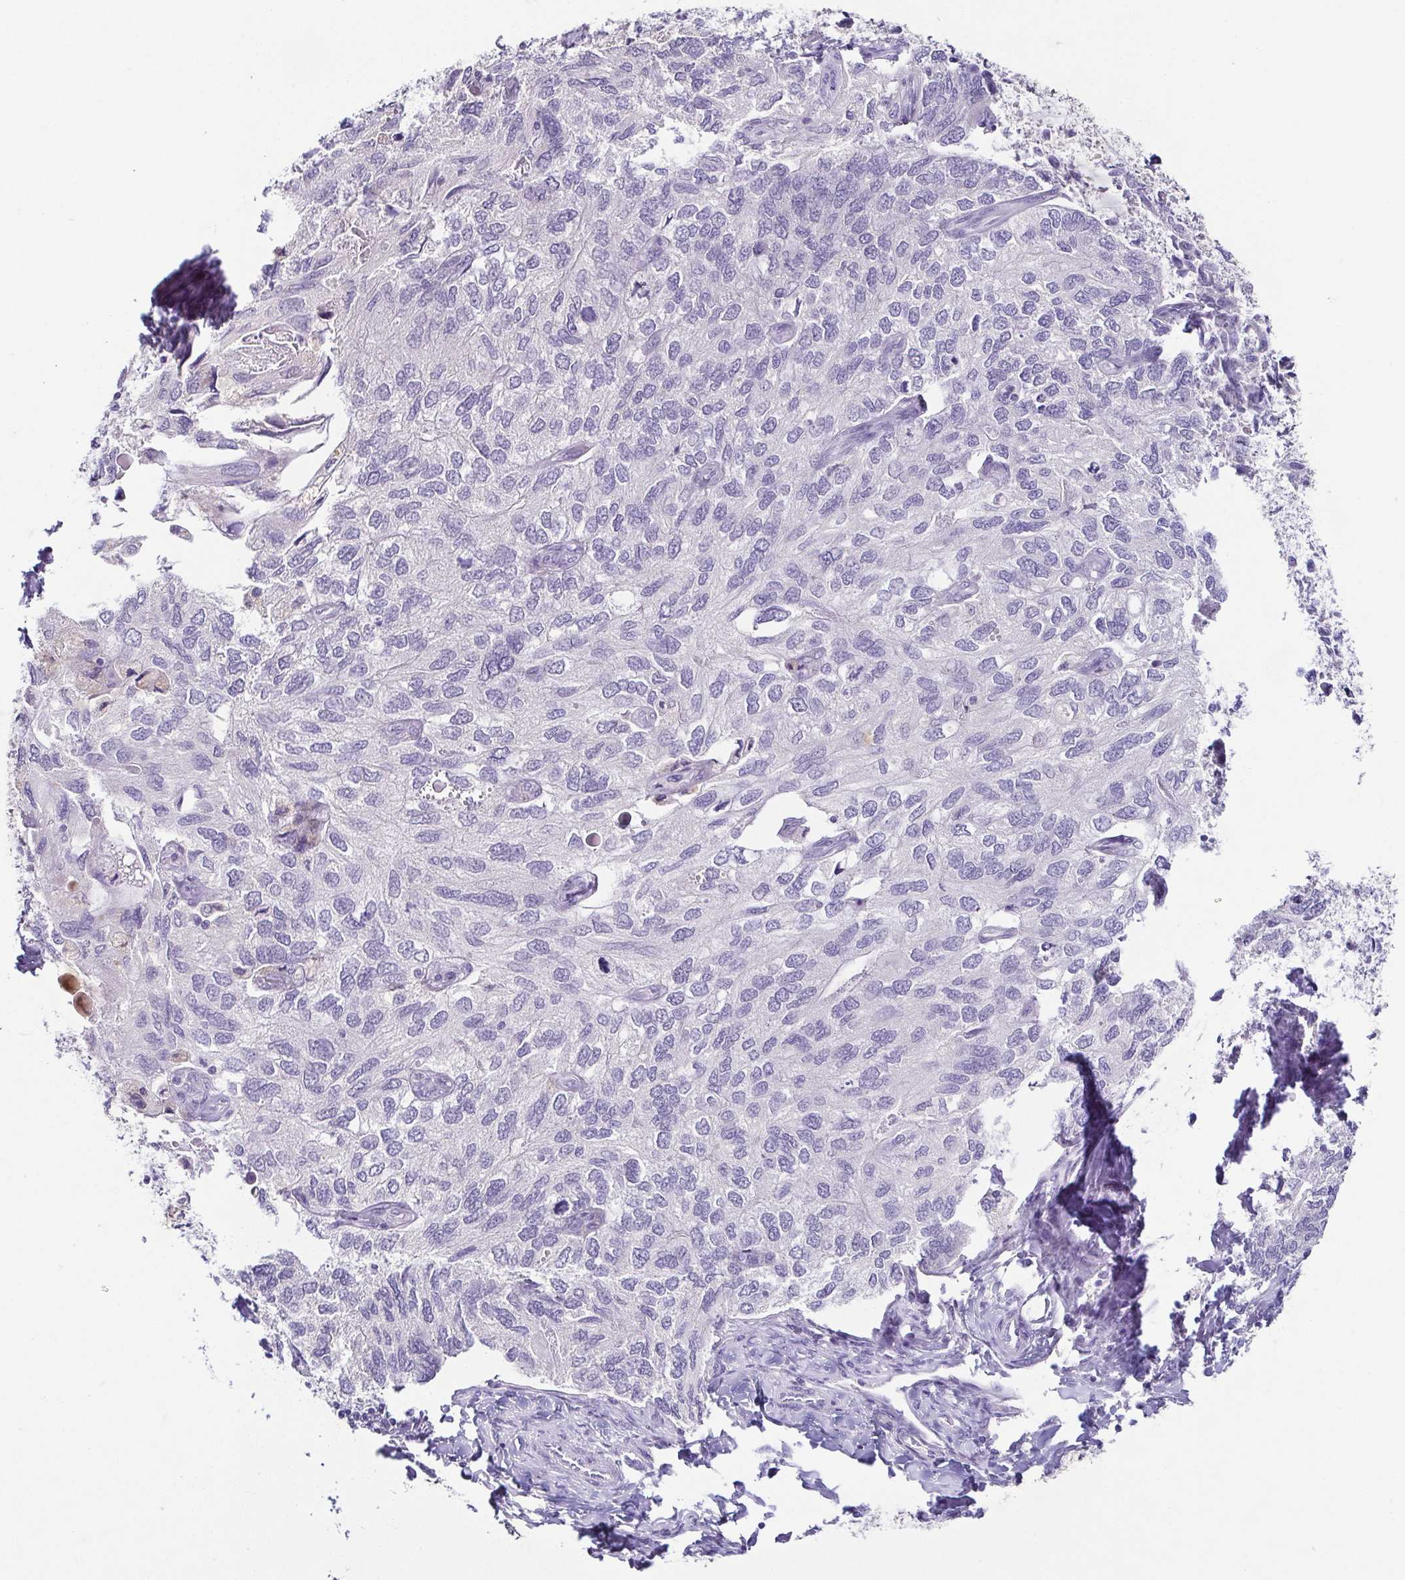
{"staining": {"intensity": "negative", "quantity": "none", "location": "none"}, "tissue": "endometrial cancer", "cell_type": "Tumor cells", "image_type": "cancer", "snomed": [{"axis": "morphology", "description": "Carcinoma, NOS"}, {"axis": "topography", "description": "Uterus"}], "caption": "An immunohistochemistry micrograph of endometrial carcinoma is shown. There is no staining in tumor cells of endometrial carcinoma. The staining was performed using DAB to visualize the protein expression in brown, while the nuclei were stained in blue with hematoxylin (Magnification: 20x).", "gene": "TP73", "patient": {"sex": "female", "age": 76}}